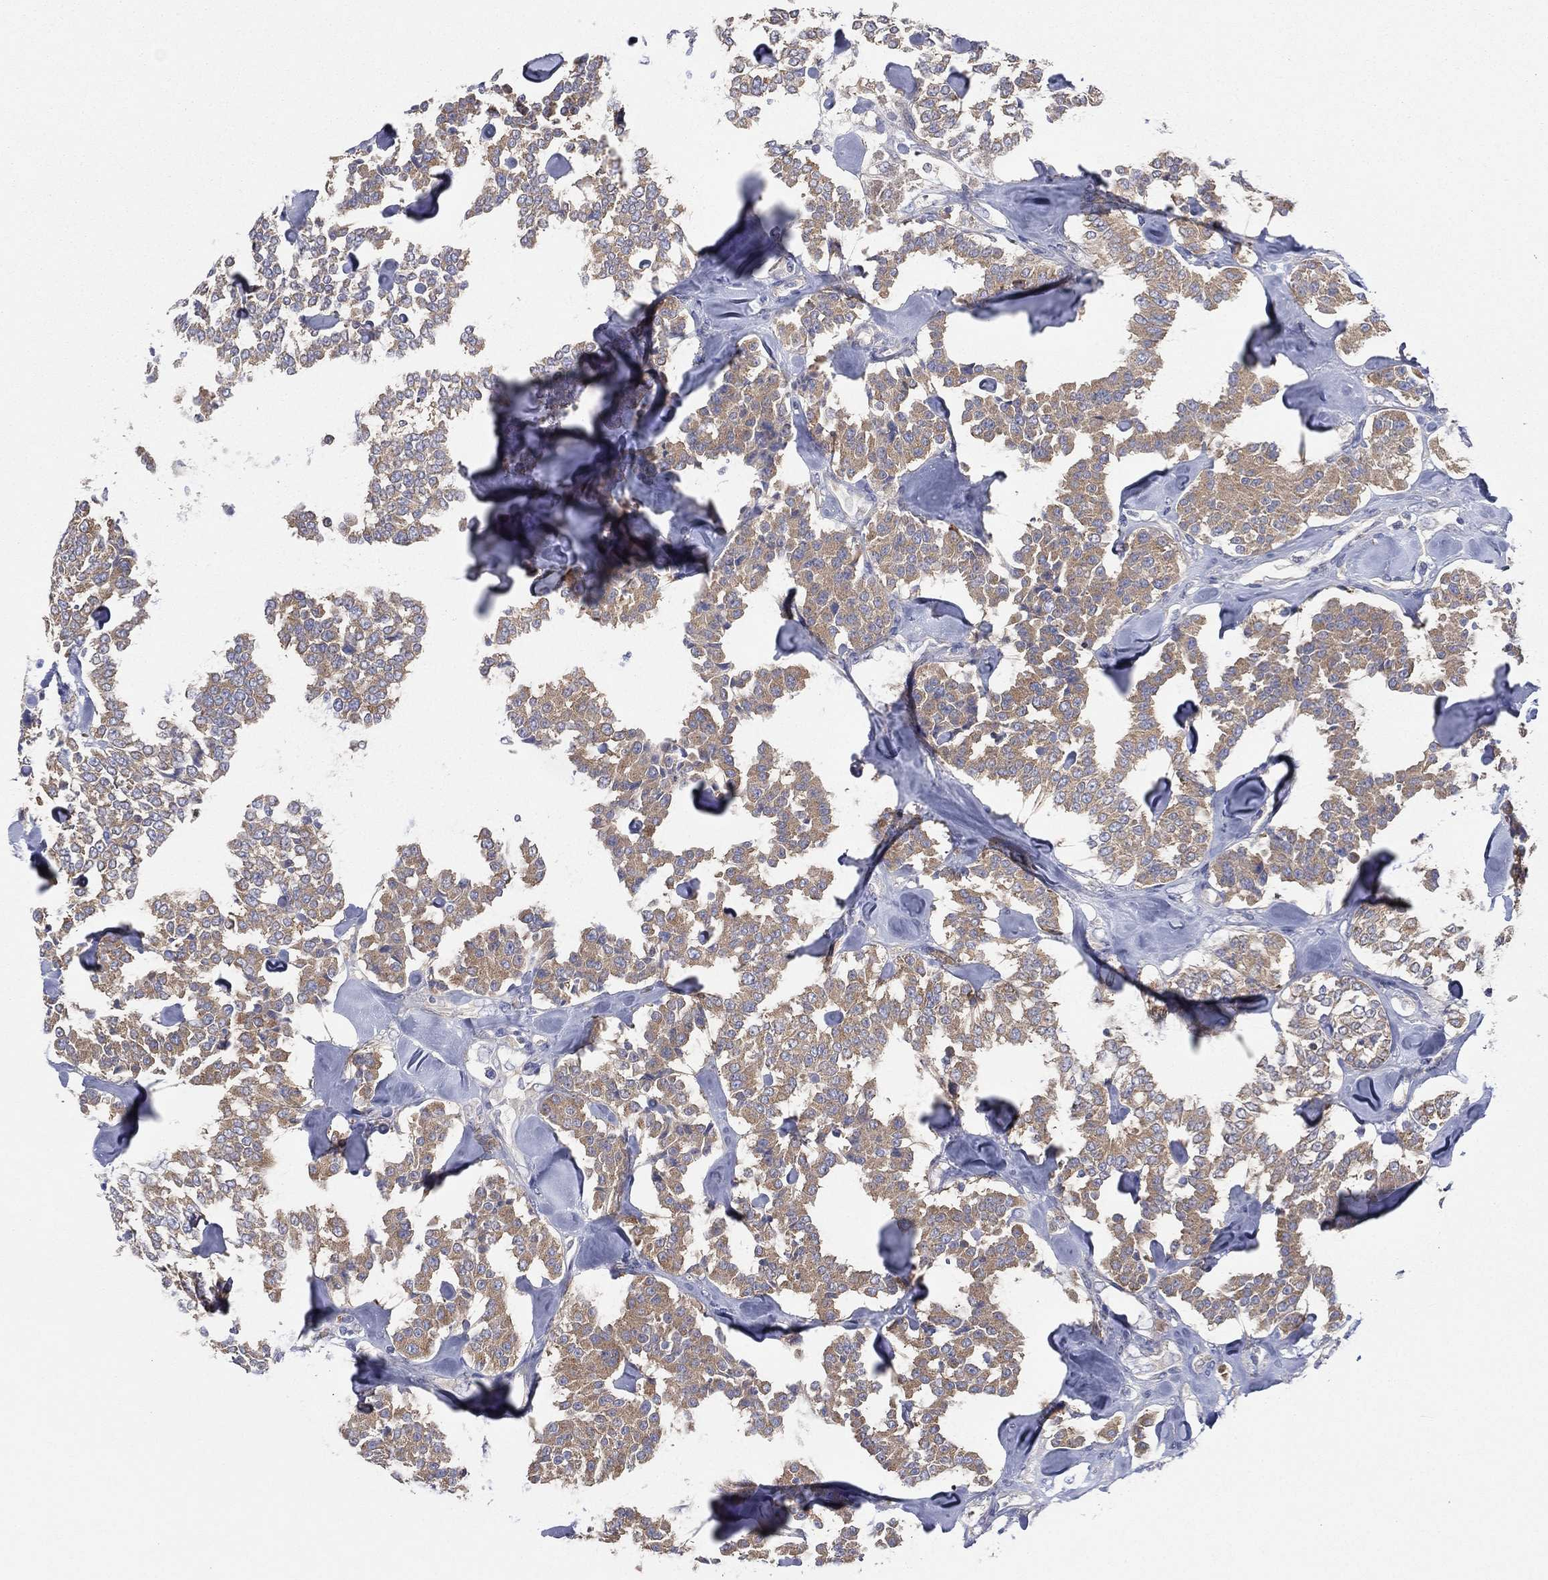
{"staining": {"intensity": "moderate", "quantity": ">75%", "location": "cytoplasmic/membranous"}, "tissue": "carcinoid", "cell_type": "Tumor cells", "image_type": "cancer", "snomed": [{"axis": "morphology", "description": "Carcinoid, malignant, NOS"}, {"axis": "topography", "description": "Pancreas"}], "caption": "Malignant carcinoid stained with a brown dye demonstrates moderate cytoplasmic/membranous positive expression in approximately >75% of tumor cells.", "gene": "ATP8A2", "patient": {"sex": "male", "age": 41}}